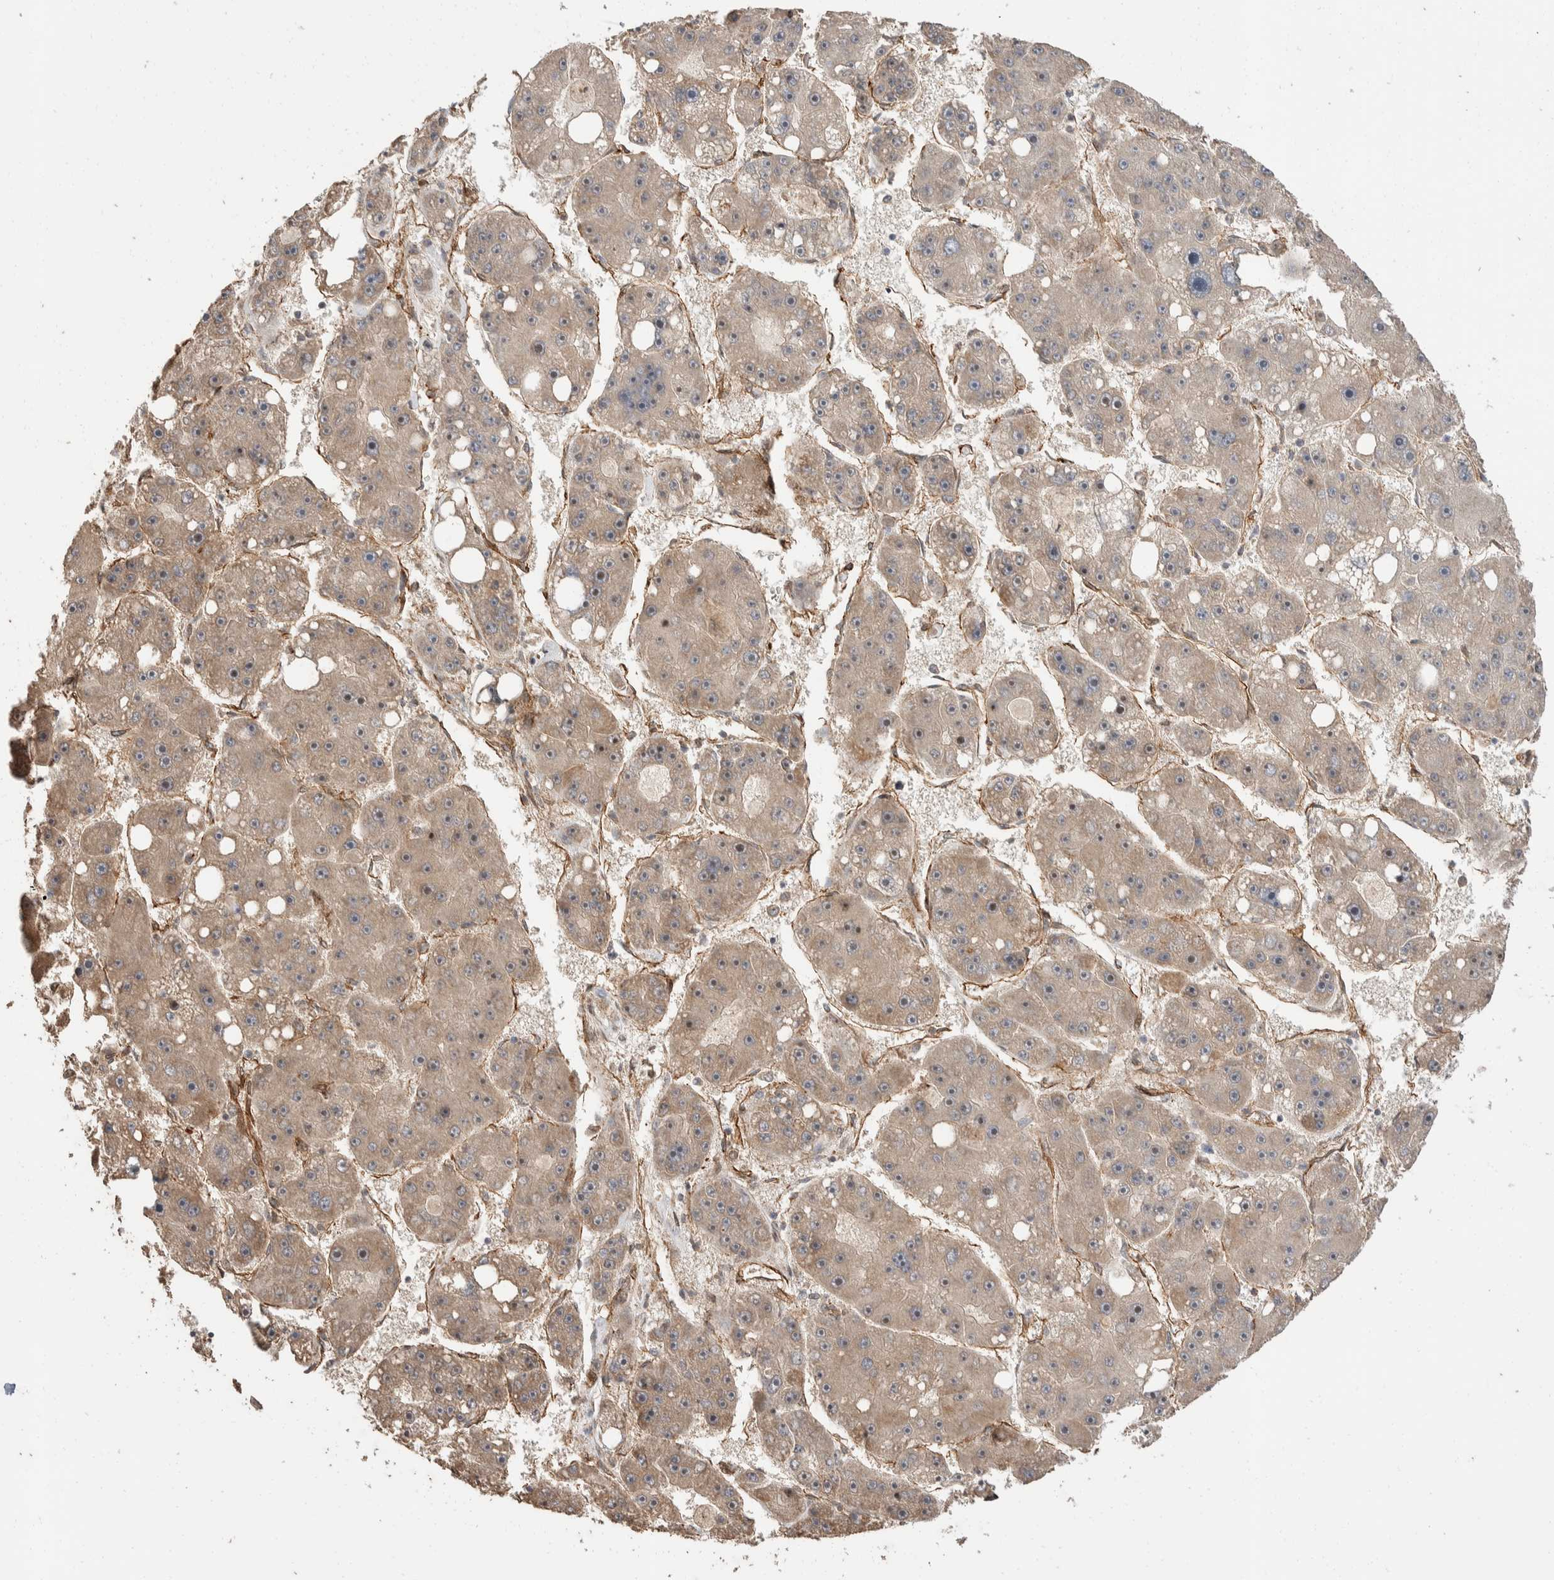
{"staining": {"intensity": "weak", "quantity": ">75%", "location": "cytoplasmic/membranous"}, "tissue": "liver cancer", "cell_type": "Tumor cells", "image_type": "cancer", "snomed": [{"axis": "morphology", "description": "Carcinoma, Hepatocellular, NOS"}, {"axis": "topography", "description": "Liver"}], "caption": "IHC histopathology image of hepatocellular carcinoma (liver) stained for a protein (brown), which shows low levels of weak cytoplasmic/membranous staining in about >75% of tumor cells.", "gene": "ERC1", "patient": {"sex": "female", "age": 61}}